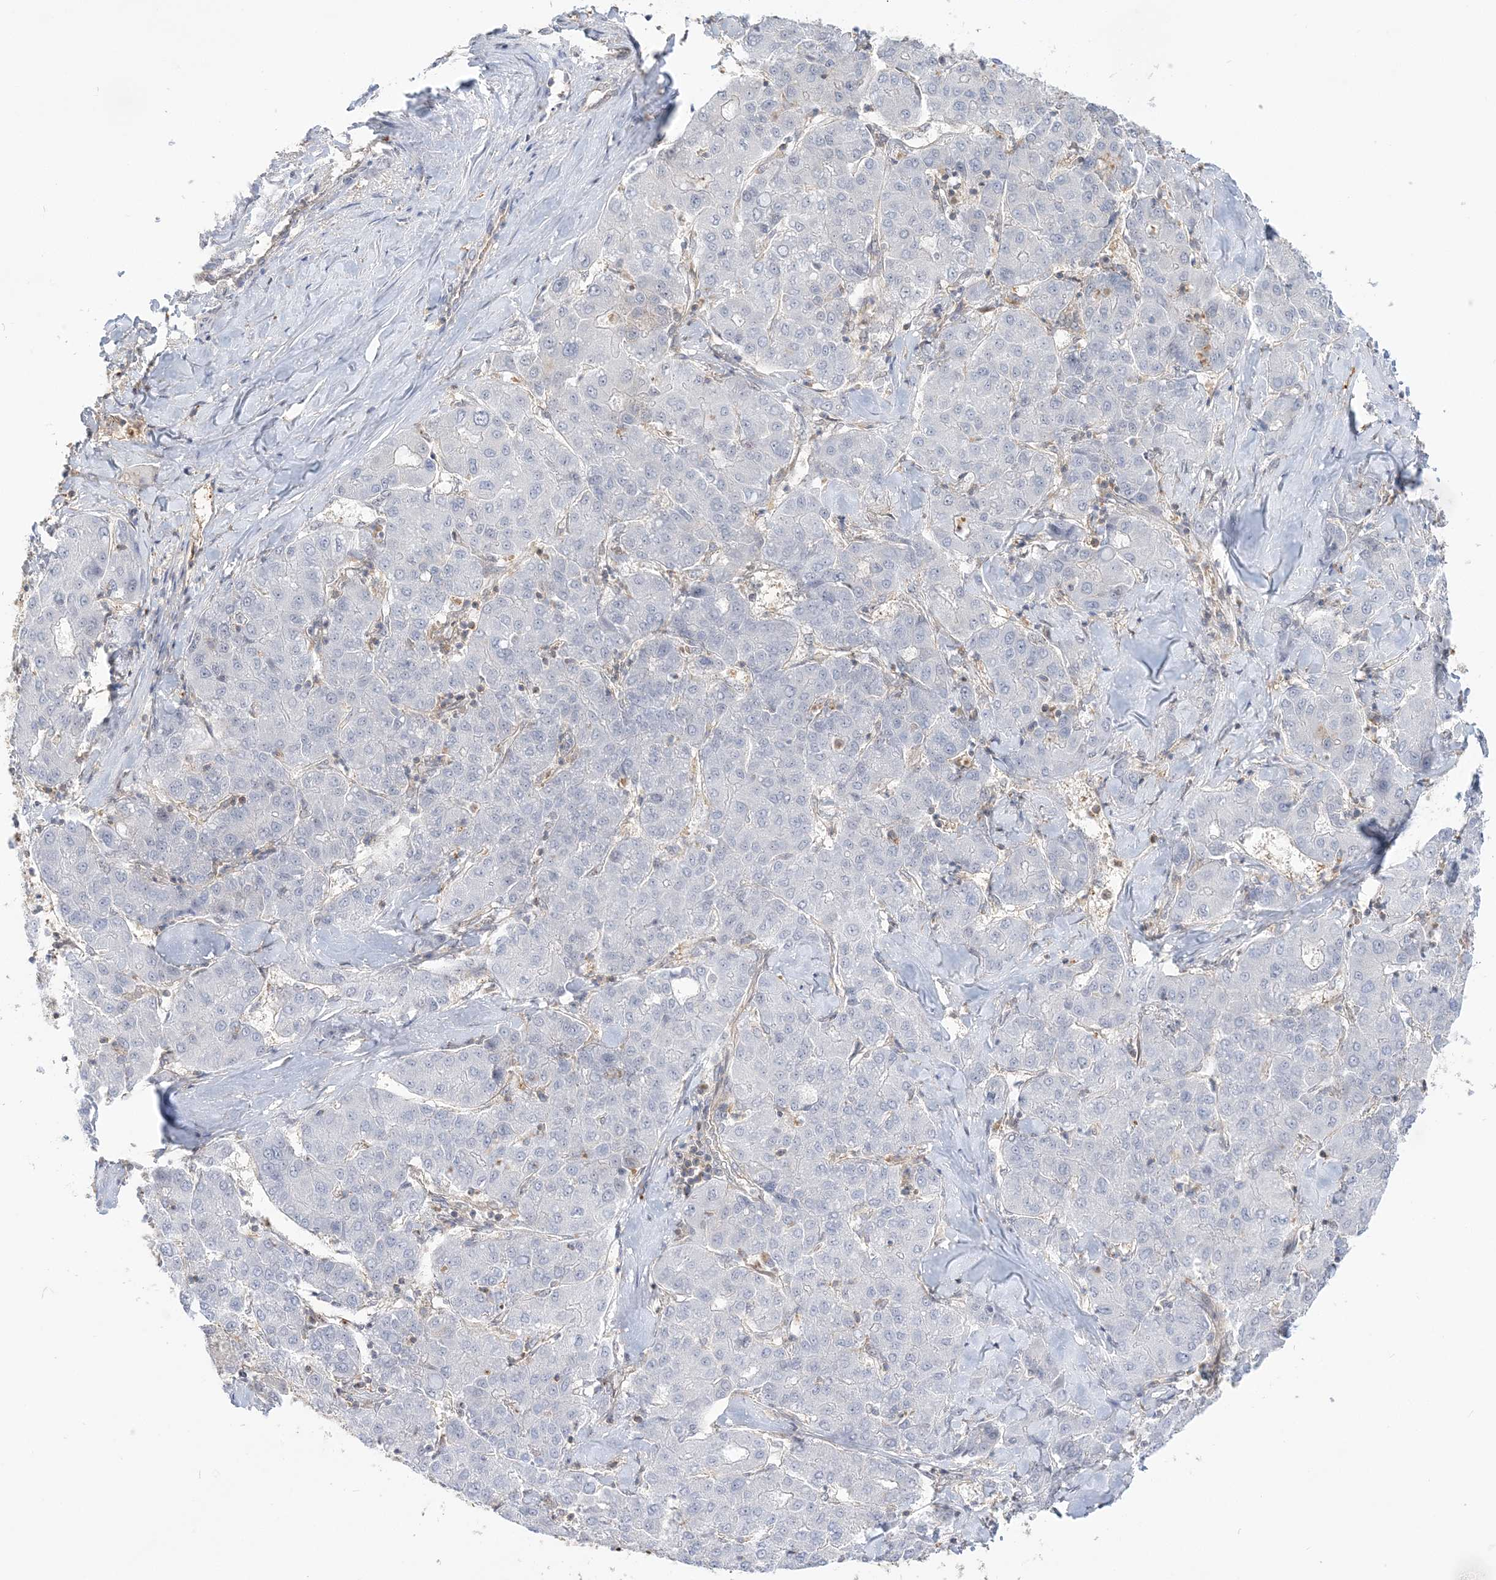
{"staining": {"intensity": "negative", "quantity": "none", "location": "none"}, "tissue": "liver cancer", "cell_type": "Tumor cells", "image_type": "cancer", "snomed": [{"axis": "morphology", "description": "Carcinoma, Hepatocellular, NOS"}, {"axis": "topography", "description": "Liver"}], "caption": "Immunohistochemistry micrograph of human liver cancer stained for a protein (brown), which demonstrates no expression in tumor cells. (Brightfield microscopy of DAB (3,3'-diaminobenzidine) IHC at high magnification).", "gene": "THADA", "patient": {"sex": "male", "age": 65}}